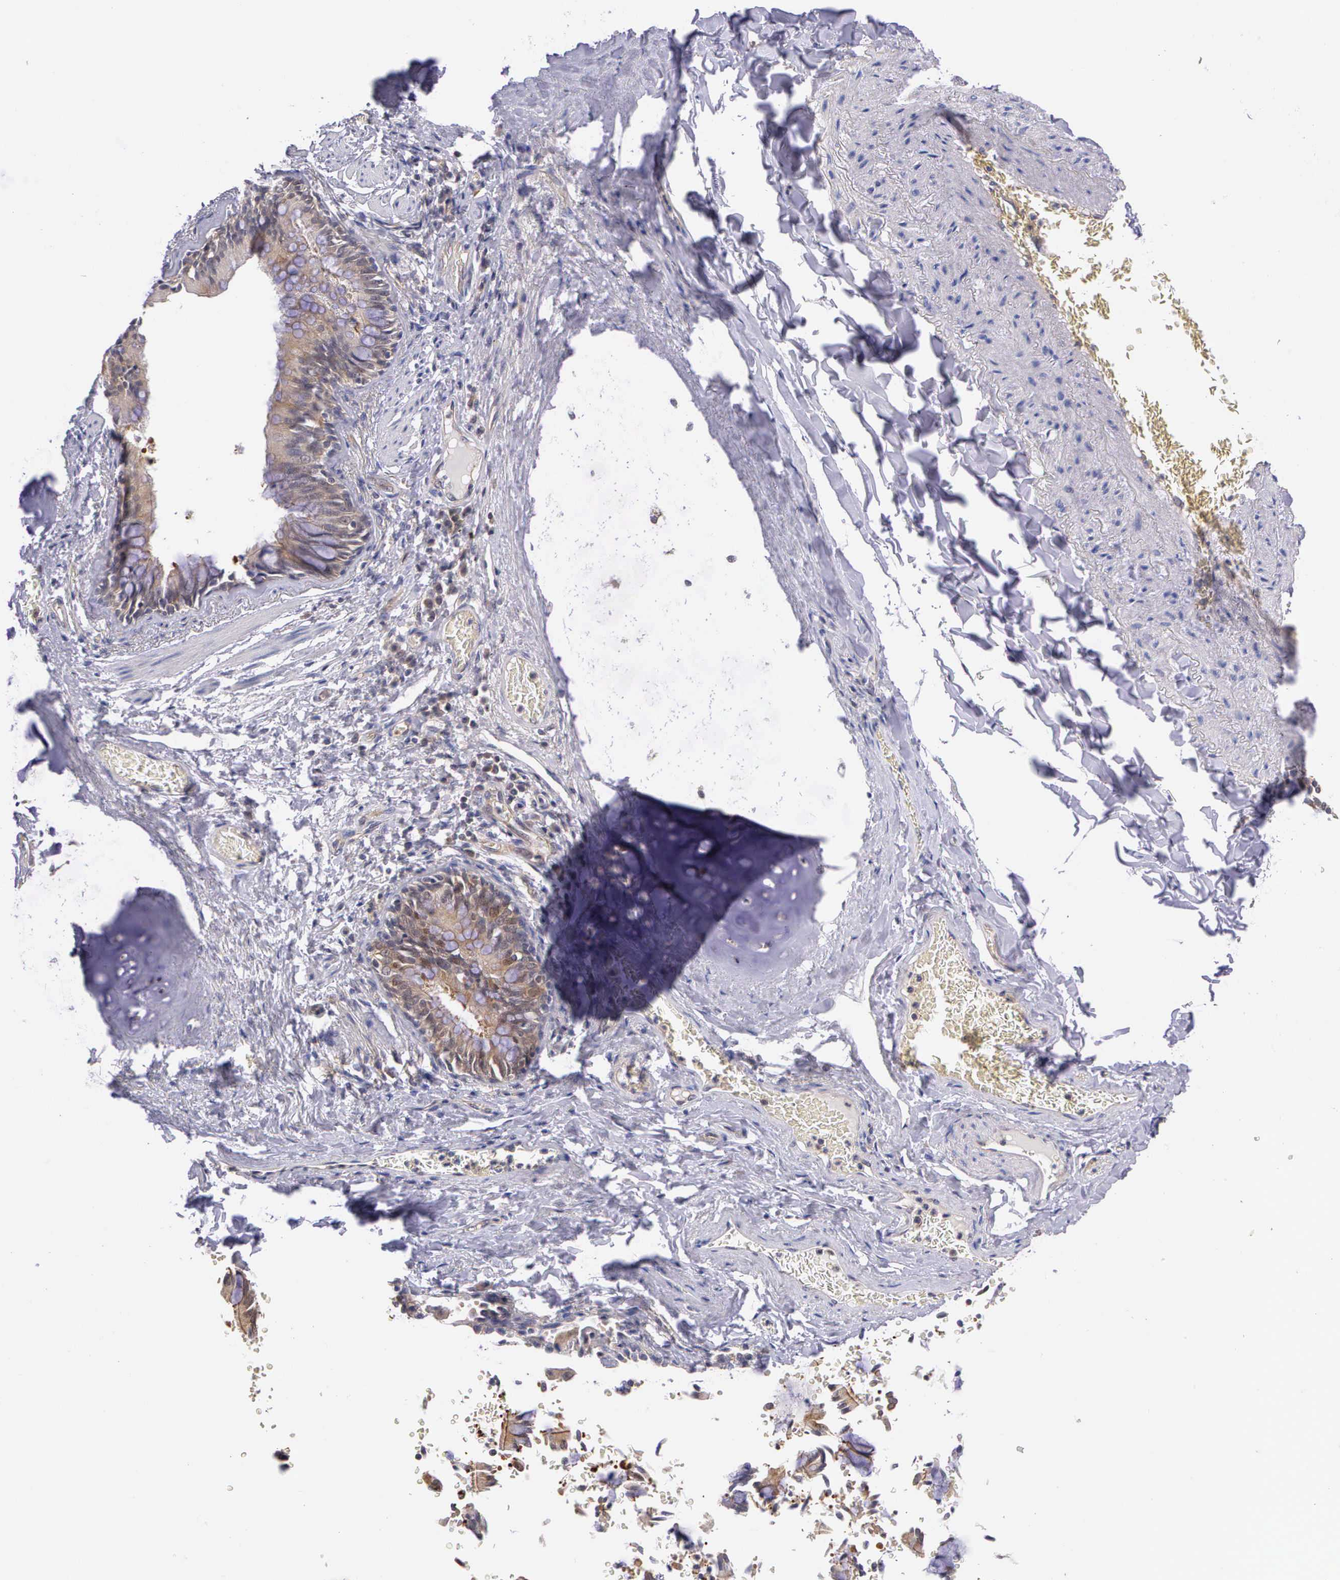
{"staining": {"intensity": "moderate", "quantity": ">75%", "location": "cytoplasmic/membranous"}, "tissue": "bronchus", "cell_type": "Respiratory epithelial cells", "image_type": "normal", "snomed": [{"axis": "morphology", "description": "Normal tissue, NOS"}, {"axis": "topography", "description": "Lung"}], "caption": "Immunohistochemistry (IHC) of normal human bronchus displays medium levels of moderate cytoplasmic/membranous expression in about >75% of respiratory epithelial cells.", "gene": "IGBP1P2", "patient": {"sex": "male", "age": 54}}